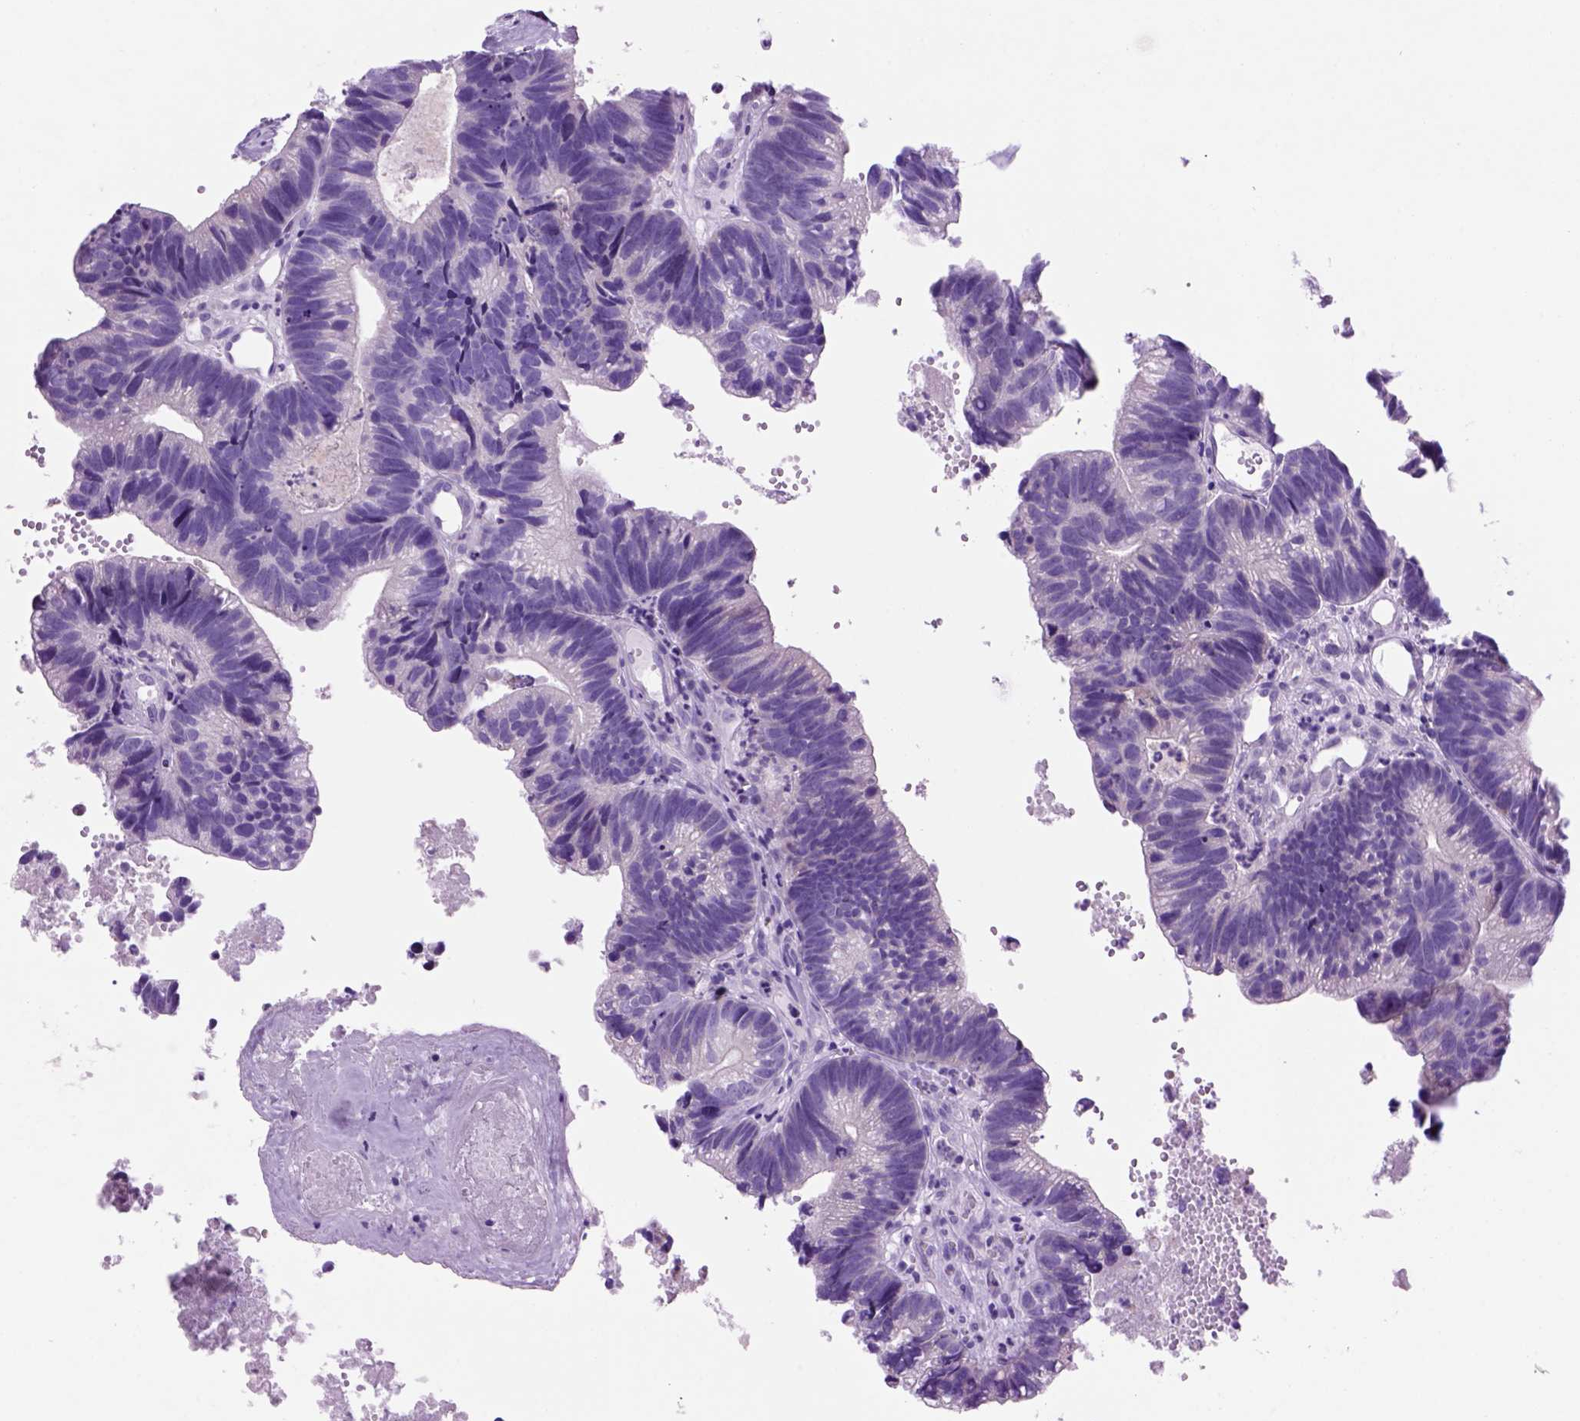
{"staining": {"intensity": "negative", "quantity": "none", "location": "none"}, "tissue": "head and neck cancer", "cell_type": "Tumor cells", "image_type": "cancer", "snomed": [{"axis": "morphology", "description": "Adenocarcinoma, NOS"}, {"axis": "topography", "description": "Head-Neck"}], "caption": "Protein analysis of head and neck cancer demonstrates no significant staining in tumor cells.", "gene": "HHIPL2", "patient": {"sex": "male", "age": 62}}